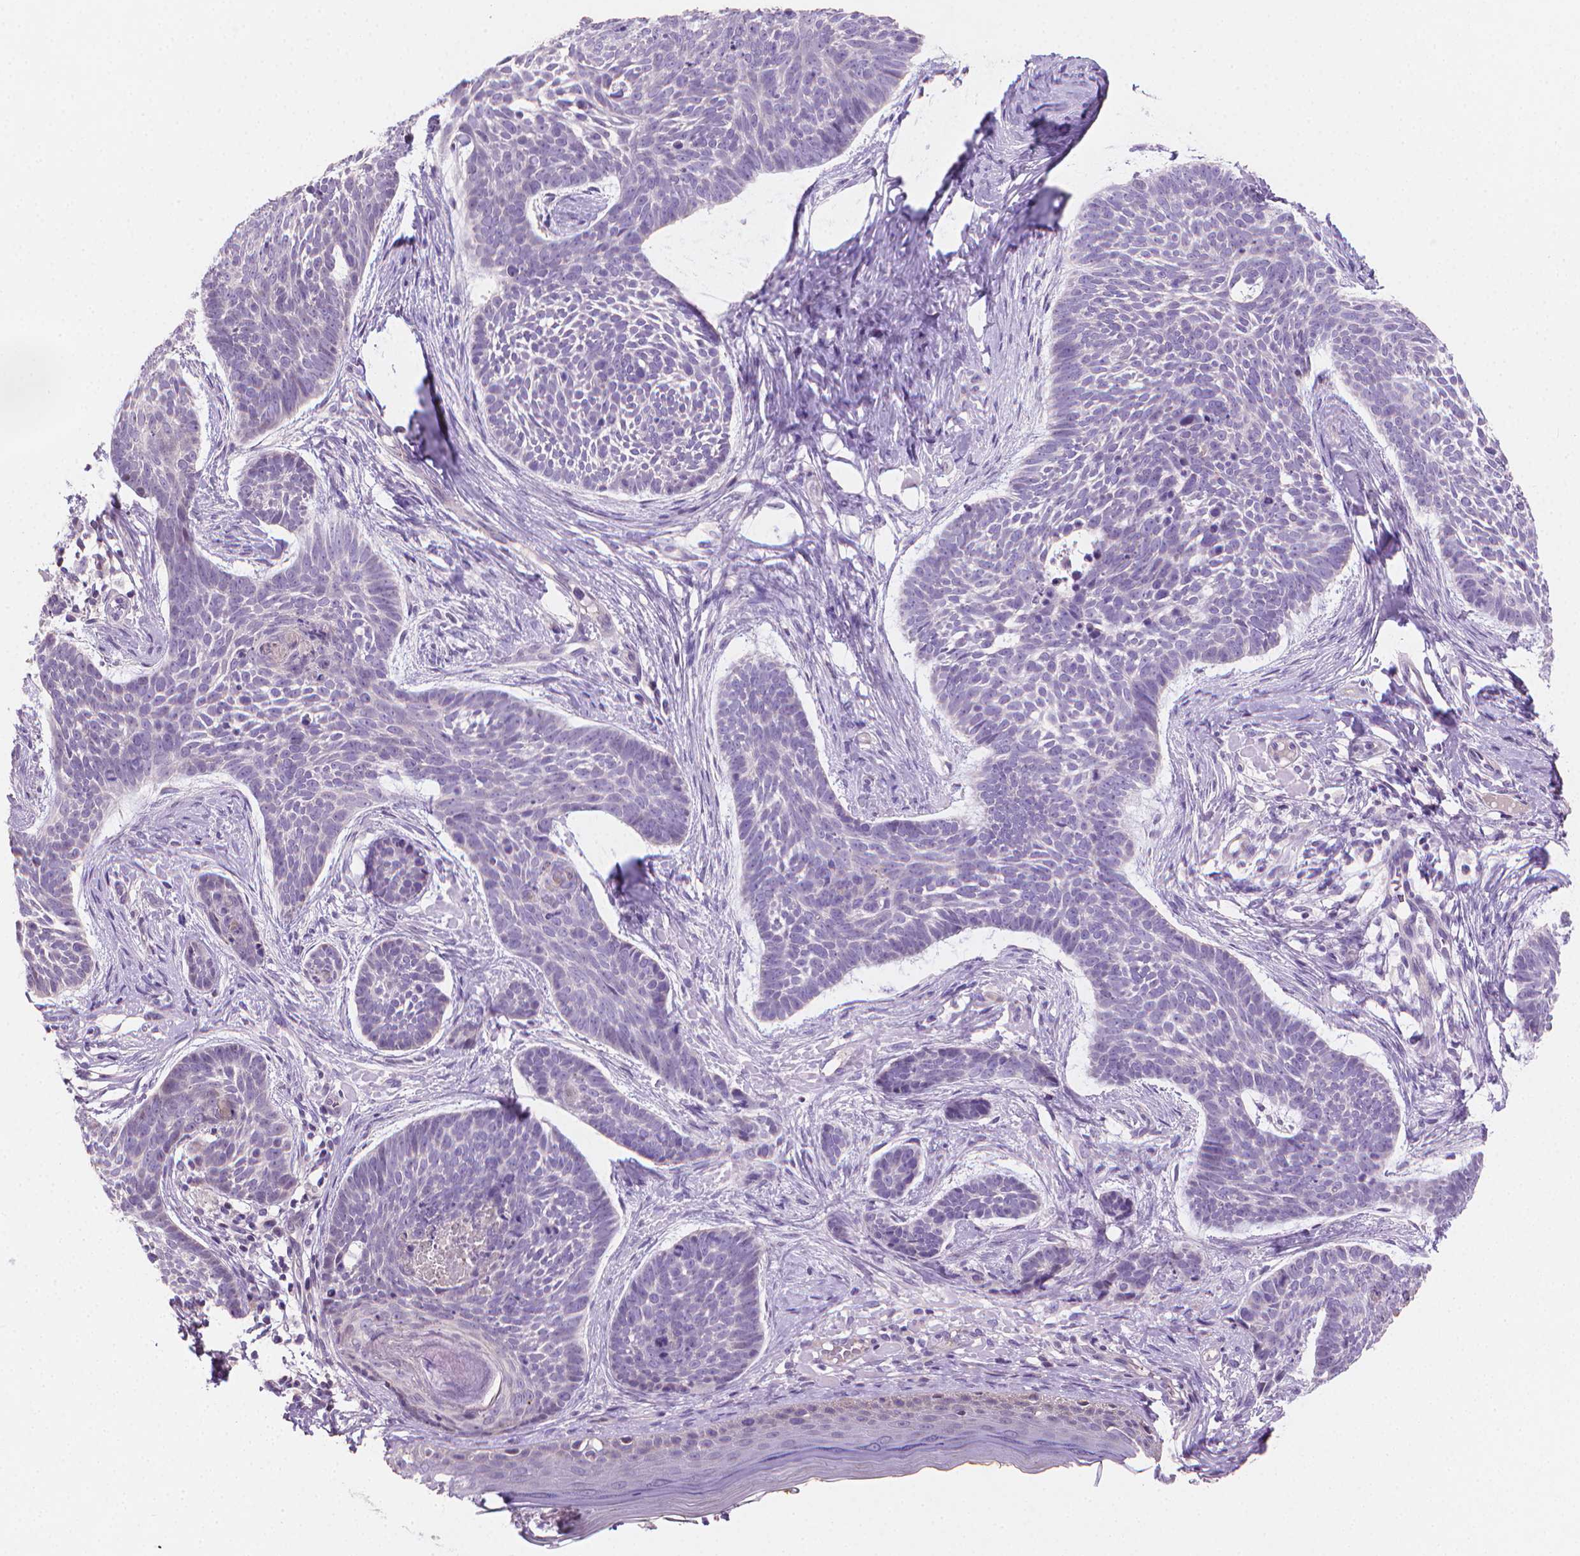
{"staining": {"intensity": "negative", "quantity": "none", "location": "none"}, "tissue": "skin cancer", "cell_type": "Tumor cells", "image_type": "cancer", "snomed": [{"axis": "morphology", "description": "Basal cell carcinoma"}, {"axis": "topography", "description": "Skin"}], "caption": "High magnification brightfield microscopy of skin cancer stained with DAB (brown) and counterstained with hematoxylin (blue): tumor cells show no significant expression.", "gene": "CLXN", "patient": {"sex": "male", "age": 85}}